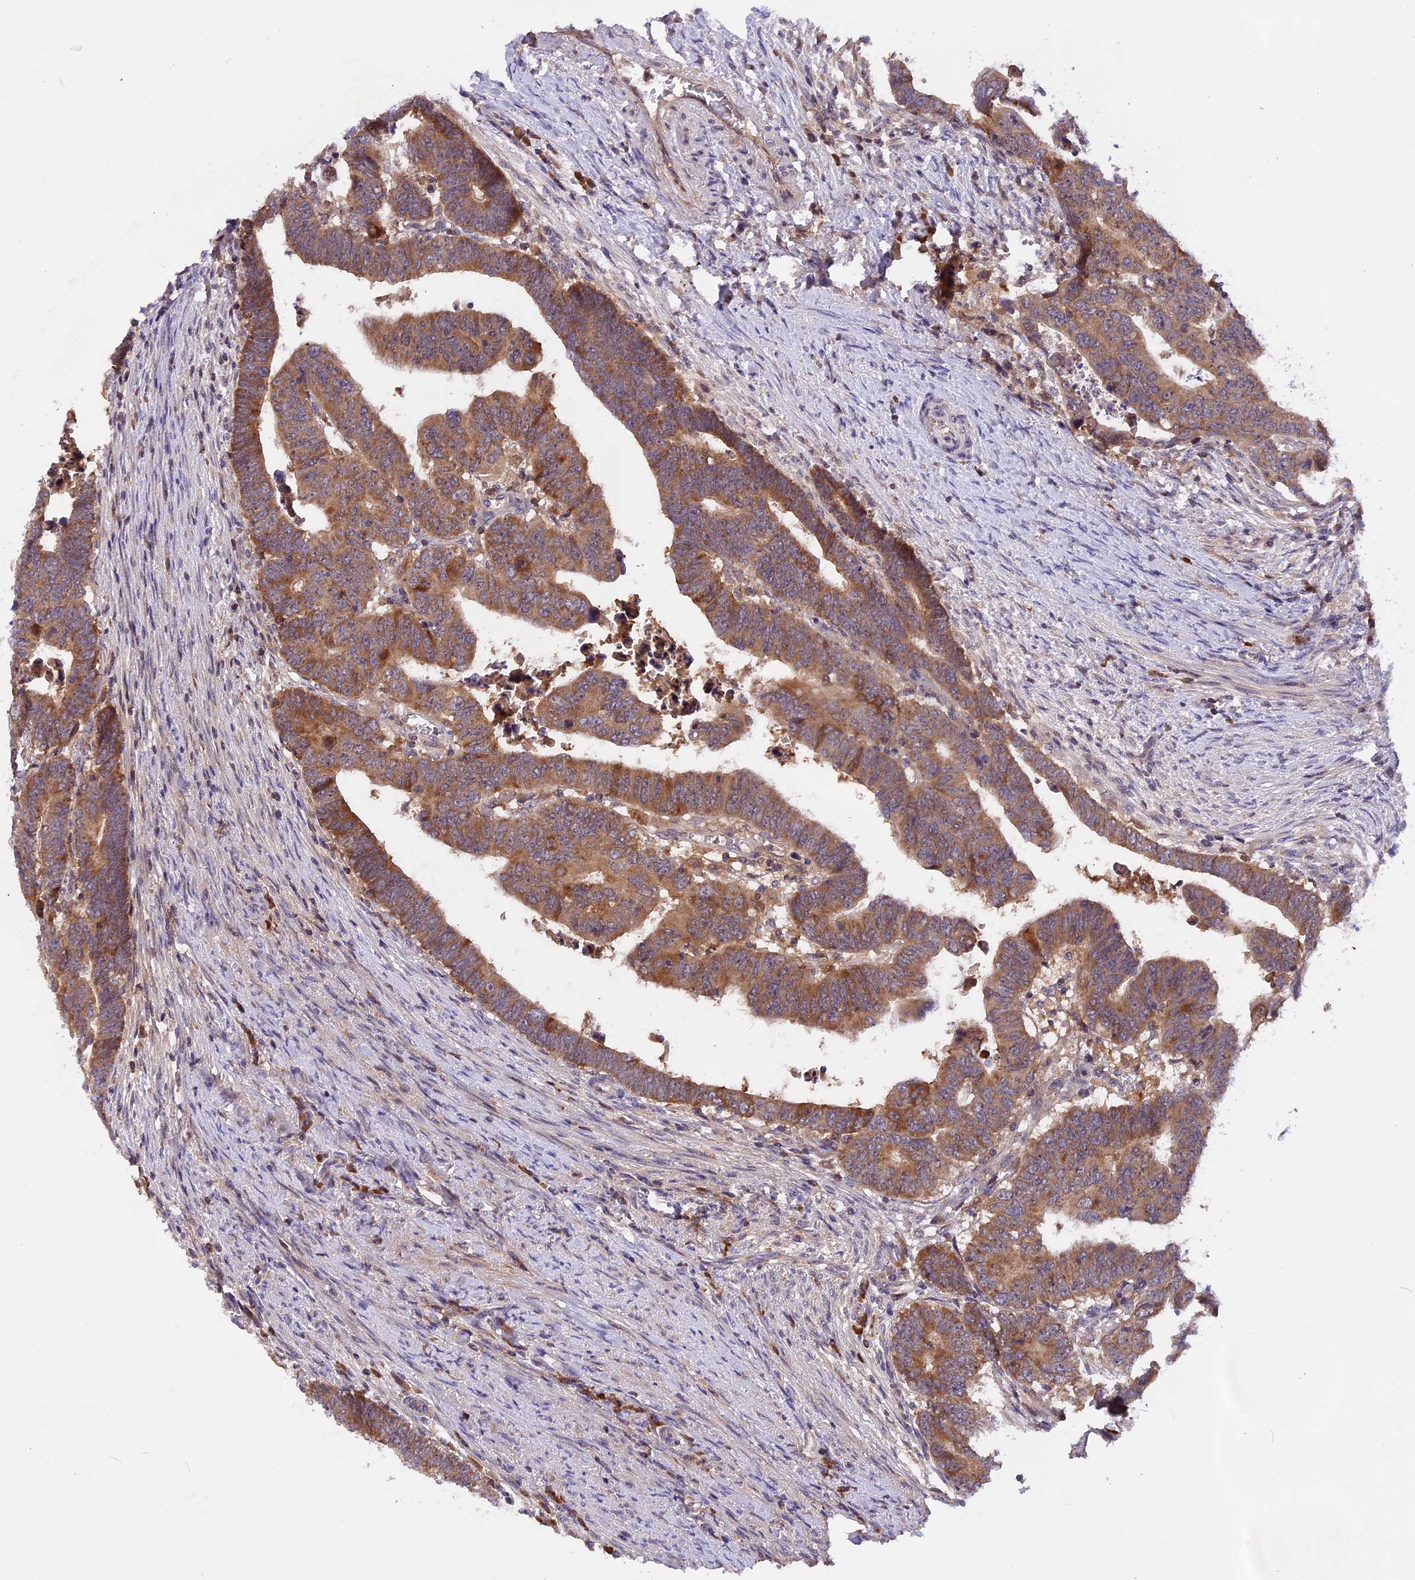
{"staining": {"intensity": "moderate", "quantity": ">75%", "location": "cytoplasmic/membranous"}, "tissue": "colorectal cancer", "cell_type": "Tumor cells", "image_type": "cancer", "snomed": [{"axis": "morphology", "description": "Normal tissue, NOS"}, {"axis": "morphology", "description": "Adenocarcinoma, NOS"}, {"axis": "topography", "description": "Rectum"}], "caption": "The micrograph shows a brown stain indicating the presence of a protein in the cytoplasmic/membranous of tumor cells in colorectal adenocarcinoma.", "gene": "MARK4", "patient": {"sex": "female", "age": 65}}